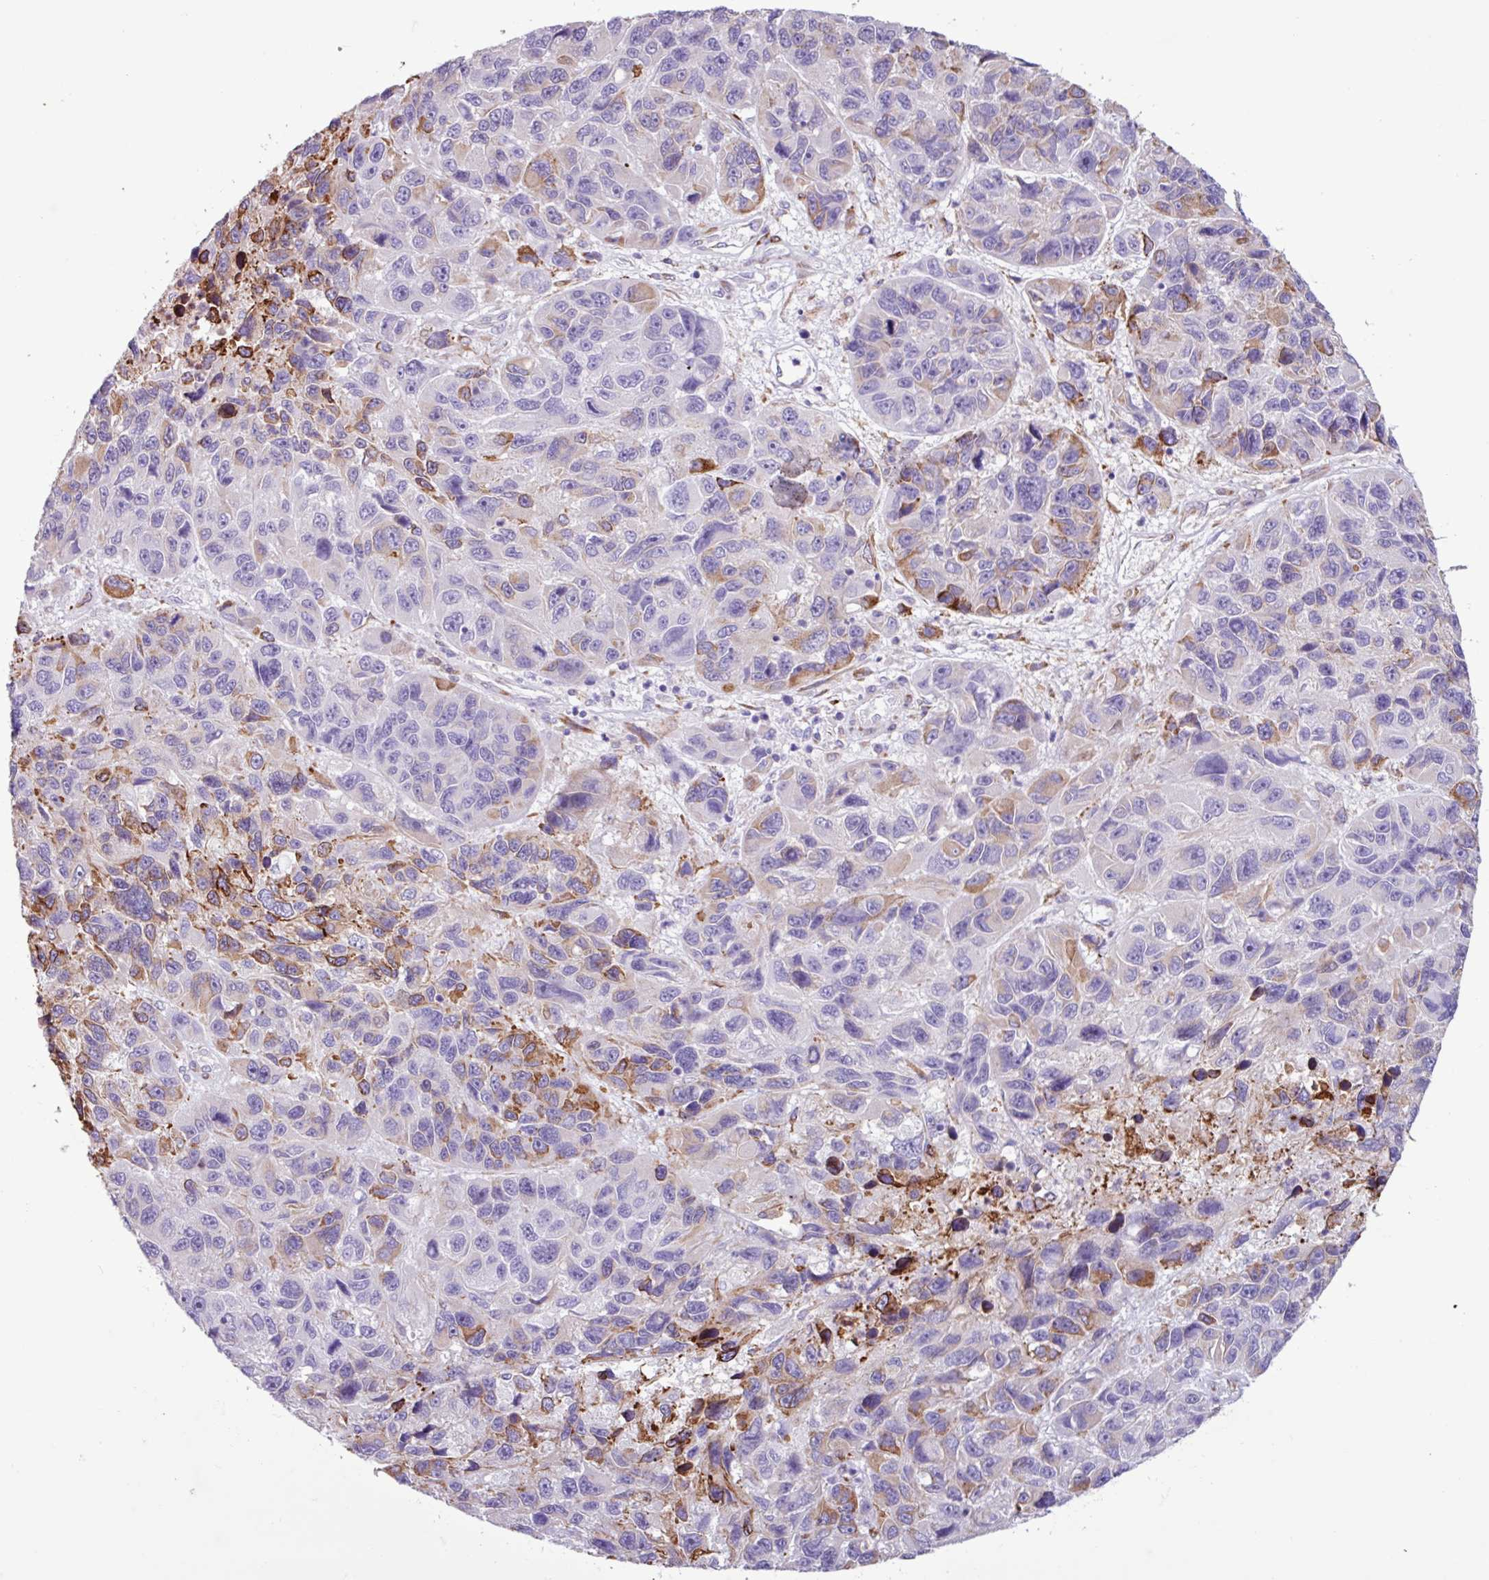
{"staining": {"intensity": "moderate", "quantity": "<25%", "location": "cytoplasmic/membranous"}, "tissue": "melanoma", "cell_type": "Tumor cells", "image_type": "cancer", "snomed": [{"axis": "morphology", "description": "Malignant melanoma, NOS"}, {"axis": "topography", "description": "Skin"}], "caption": "Human melanoma stained with a brown dye exhibits moderate cytoplasmic/membranous positive positivity in about <25% of tumor cells.", "gene": "PPP1R35", "patient": {"sex": "male", "age": 53}}